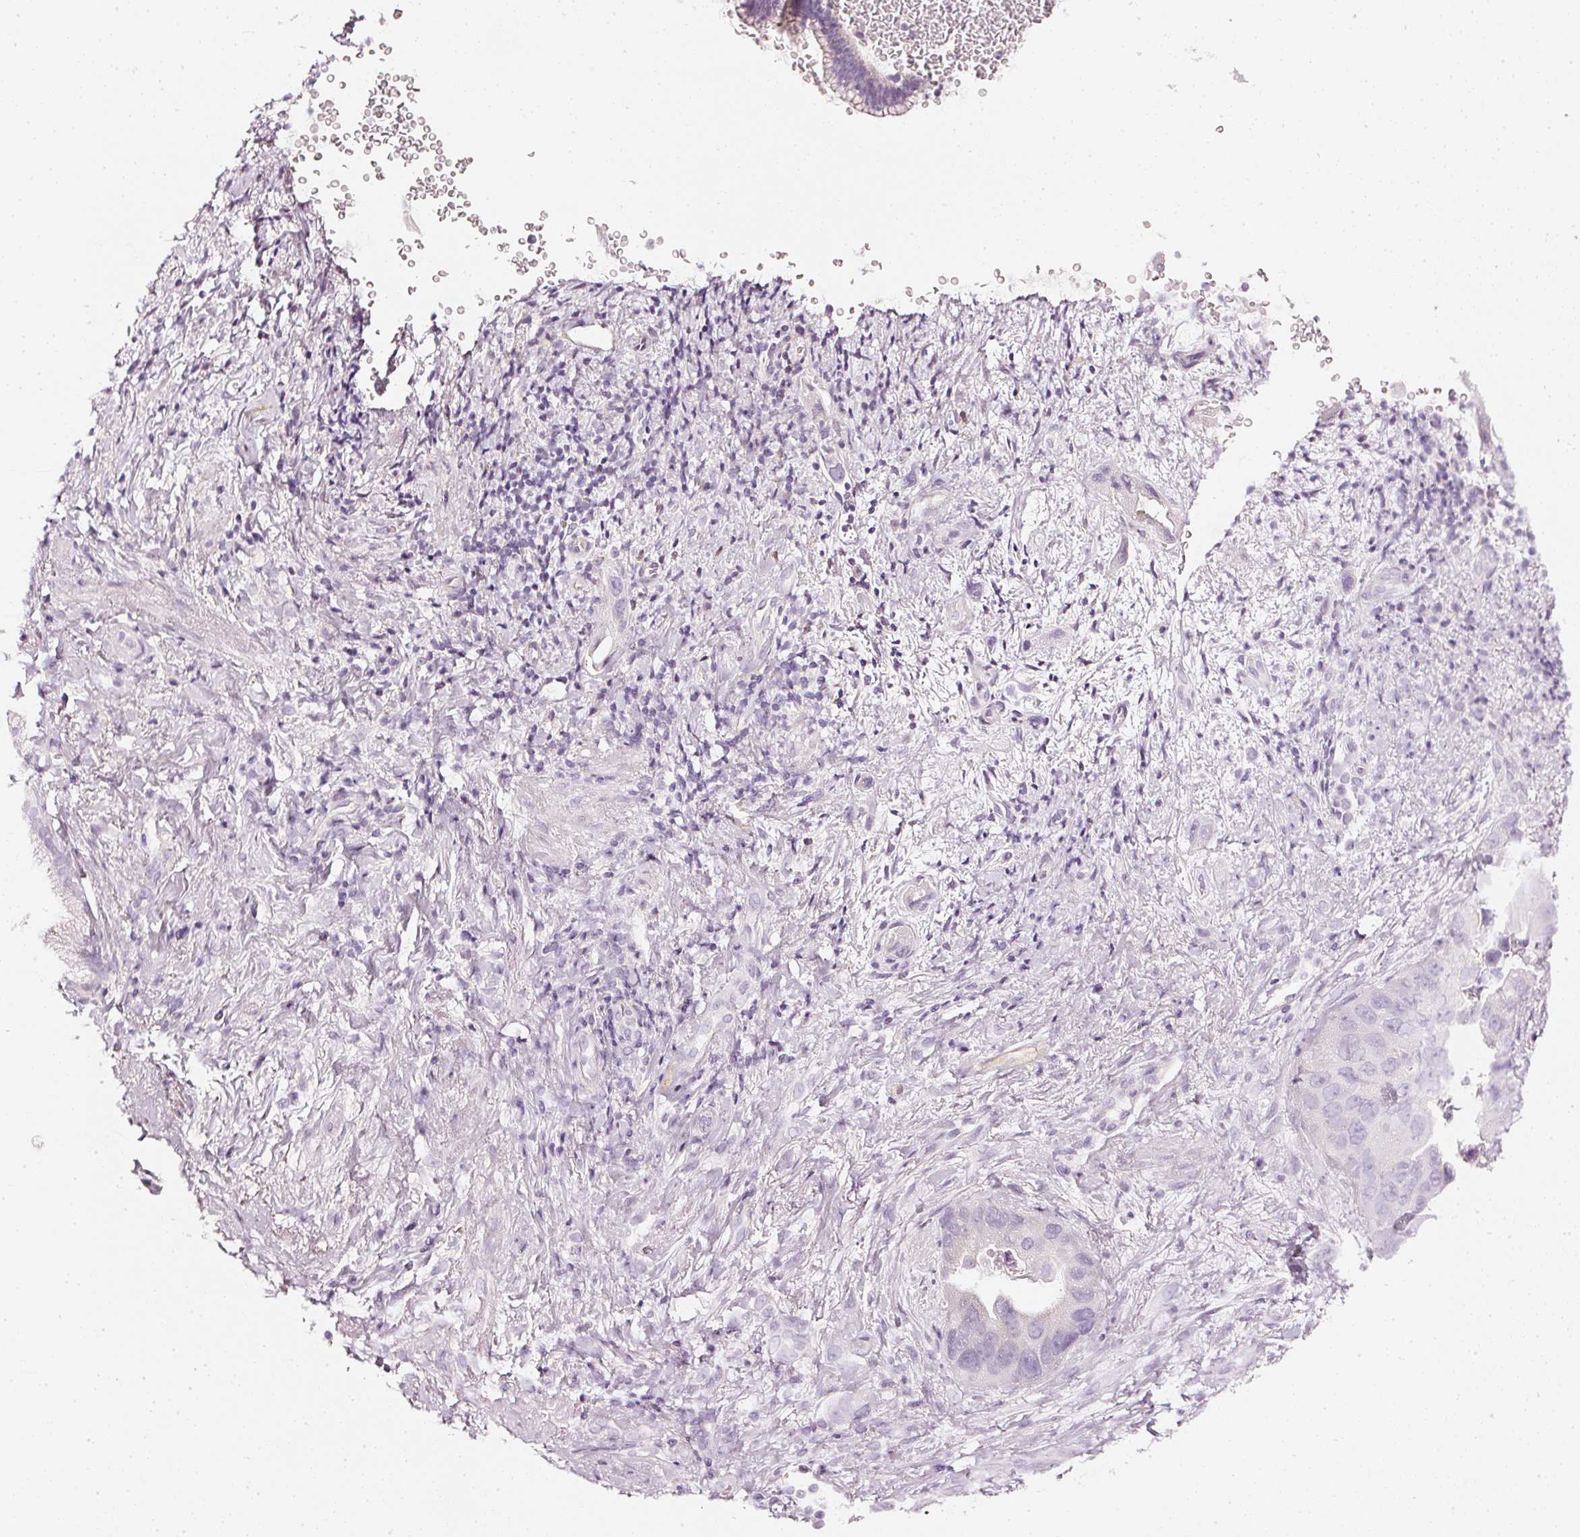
{"staining": {"intensity": "negative", "quantity": "none", "location": "none"}, "tissue": "pancreatic cancer", "cell_type": "Tumor cells", "image_type": "cancer", "snomed": [{"axis": "morphology", "description": "Adenocarcinoma, NOS"}, {"axis": "topography", "description": "Pancreas"}], "caption": "The histopathology image demonstrates no staining of tumor cells in pancreatic cancer (adenocarcinoma).", "gene": "CNP", "patient": {"sex": "female", "age": 78}}